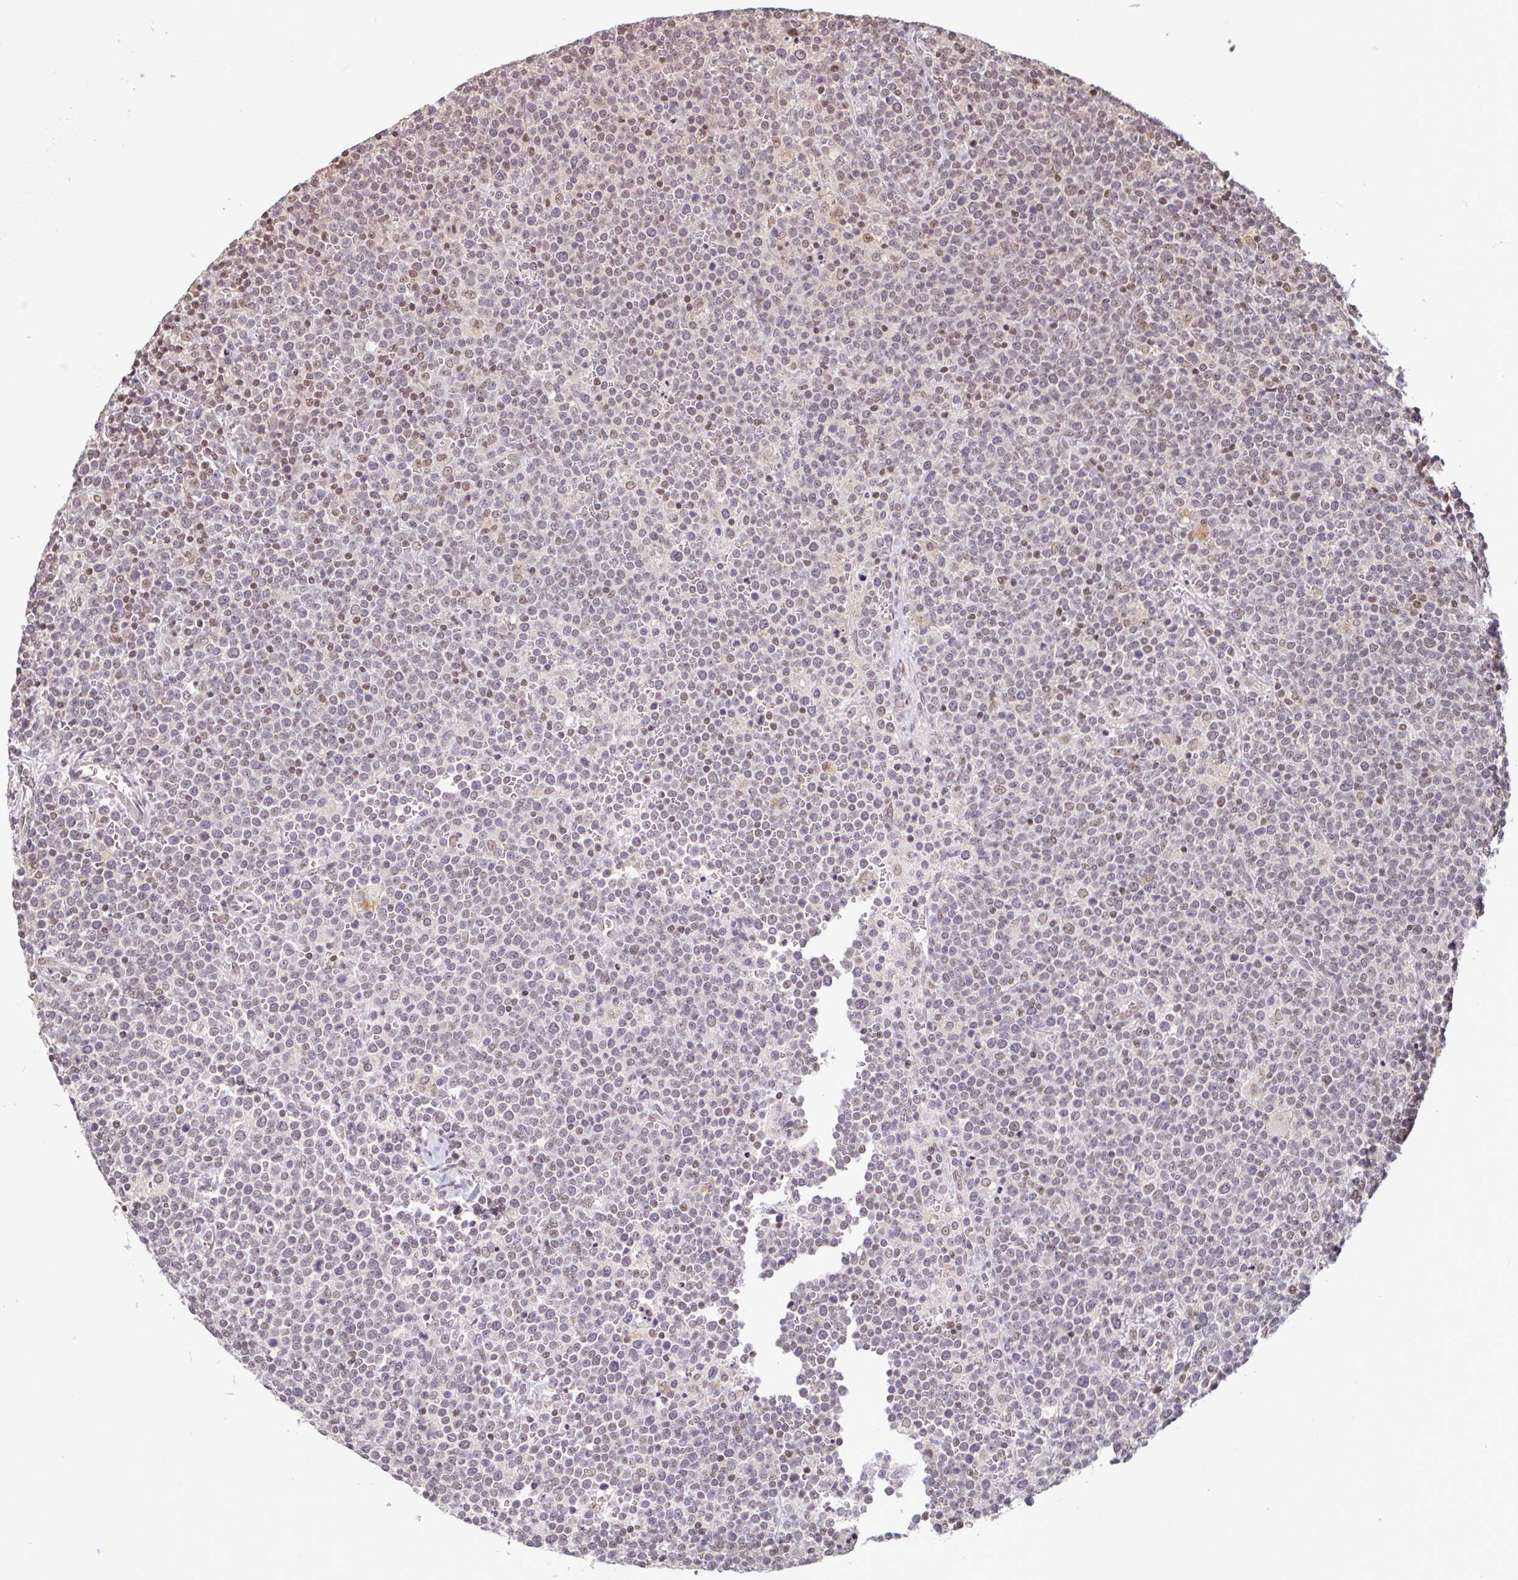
{"staining": {"intensity": "moderate", "quantity": "<25%", "location": "nuclear"}, "tissue": "lymphoma", "cell_type": "Tumor cells", "image_type": "cancer", "snomed": [{"axis": "morphology", "description": "Malignant lymphoma, non-Hodgkin's type, High grade"}, {"axis": "topography", "description": "Lymph node"}], "caption": "Lymphoma tissue exhibits moderate nuclear expression in about <25% of tumor cells", "gene": "DR1", "patient": {"sex": "male", "age": 61}}